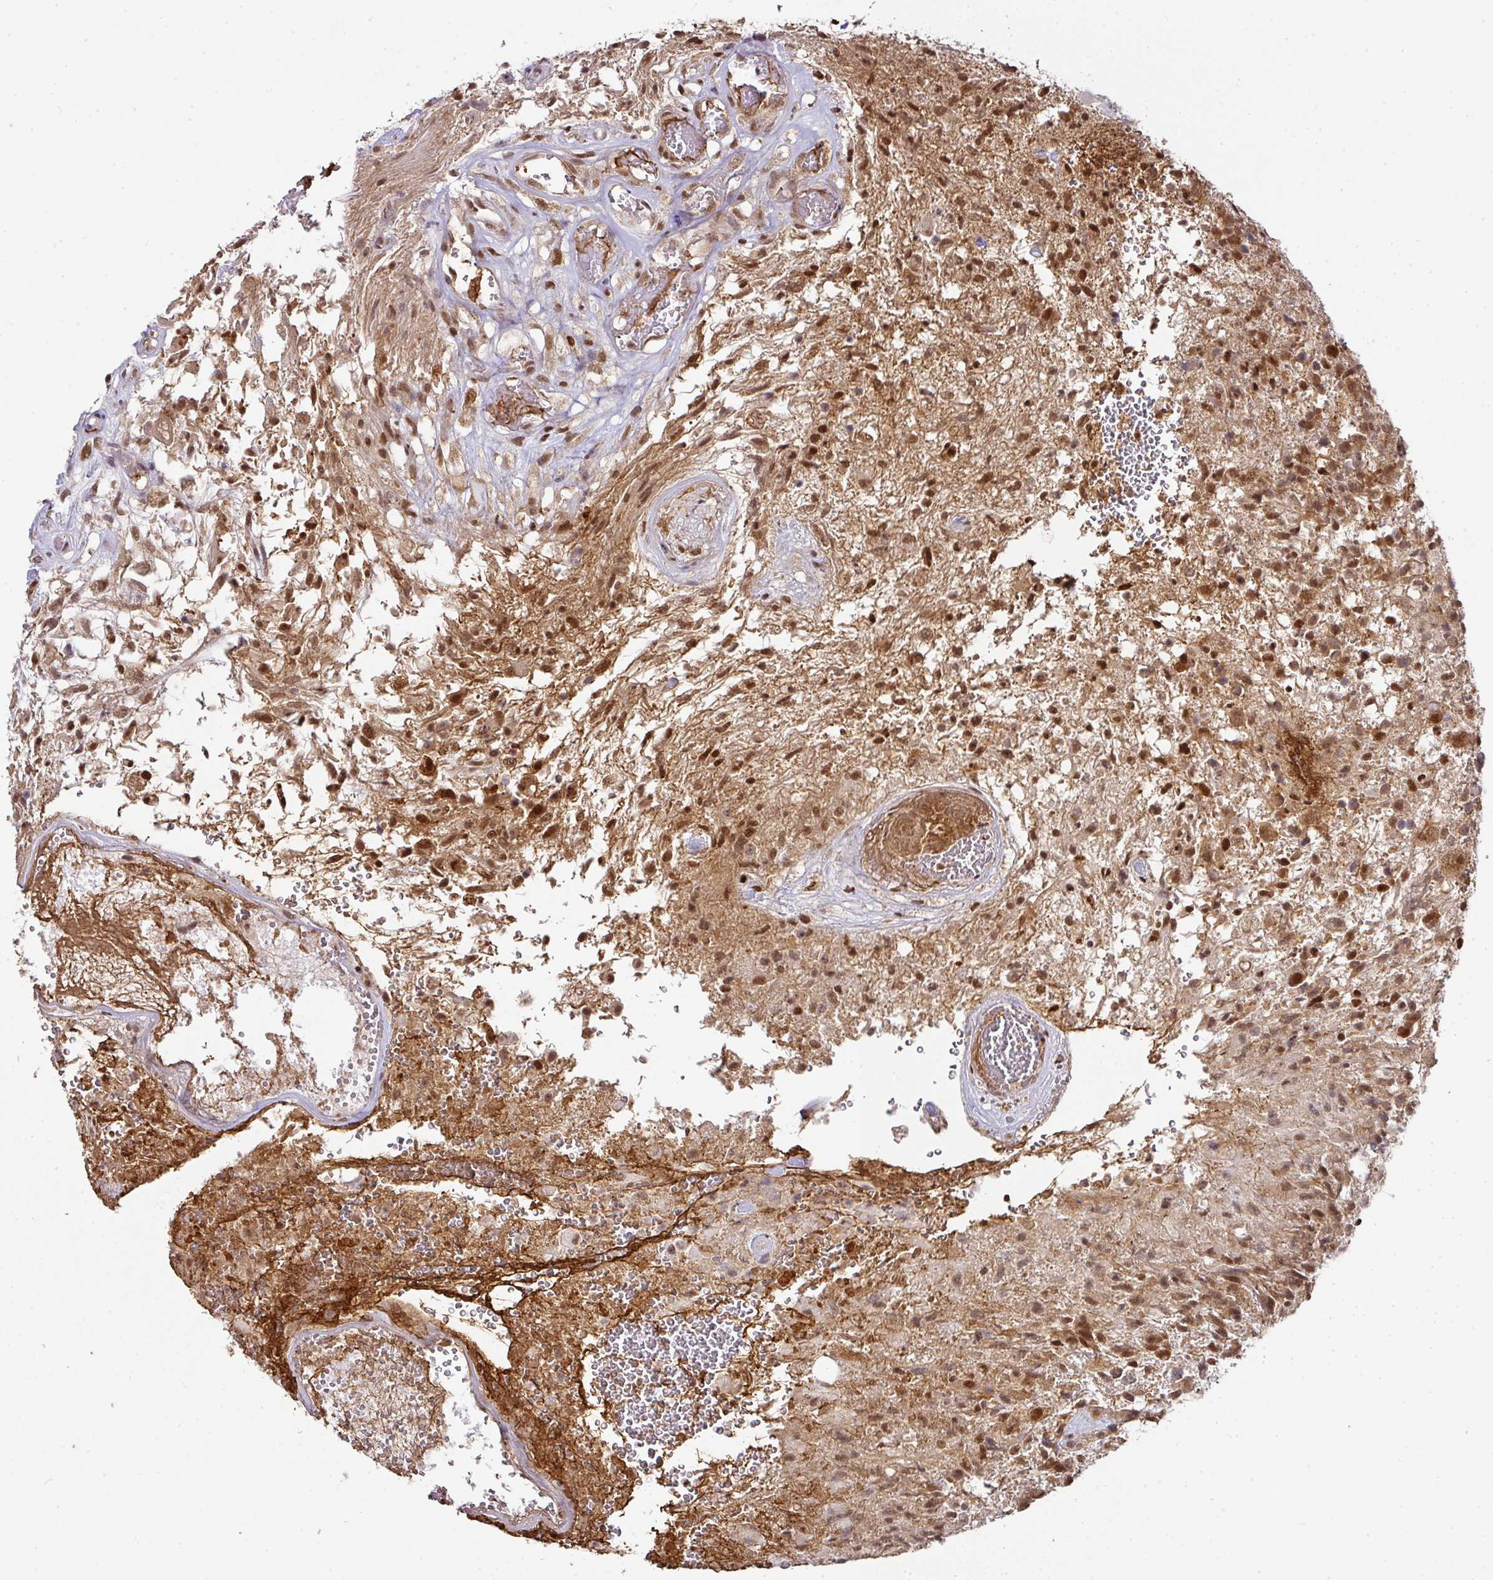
{"staining": {"intensity": "moderate", "quantity": ">75%", "location": "cytoplasmic/membranous,nuclear"}, "tissue": "glioma", "cell_type": "Tumor cells", "image_type": "cancer", "snomed": [{"axis": "morphology", "description": "Glioma, malignant, High grade"}, {"axis": "topography", "description": "Brain"}], "caption": "This photomicrograph demonstrates immunohistochemistry (IHC) staining of malignant glioma (high-grade), with medium moderate cytoplasmic/membranous and nuclear positivity in about >75% of tumor cells.", "gene": "RANBP9", "patient": {"sex": "male", "age": 56}}